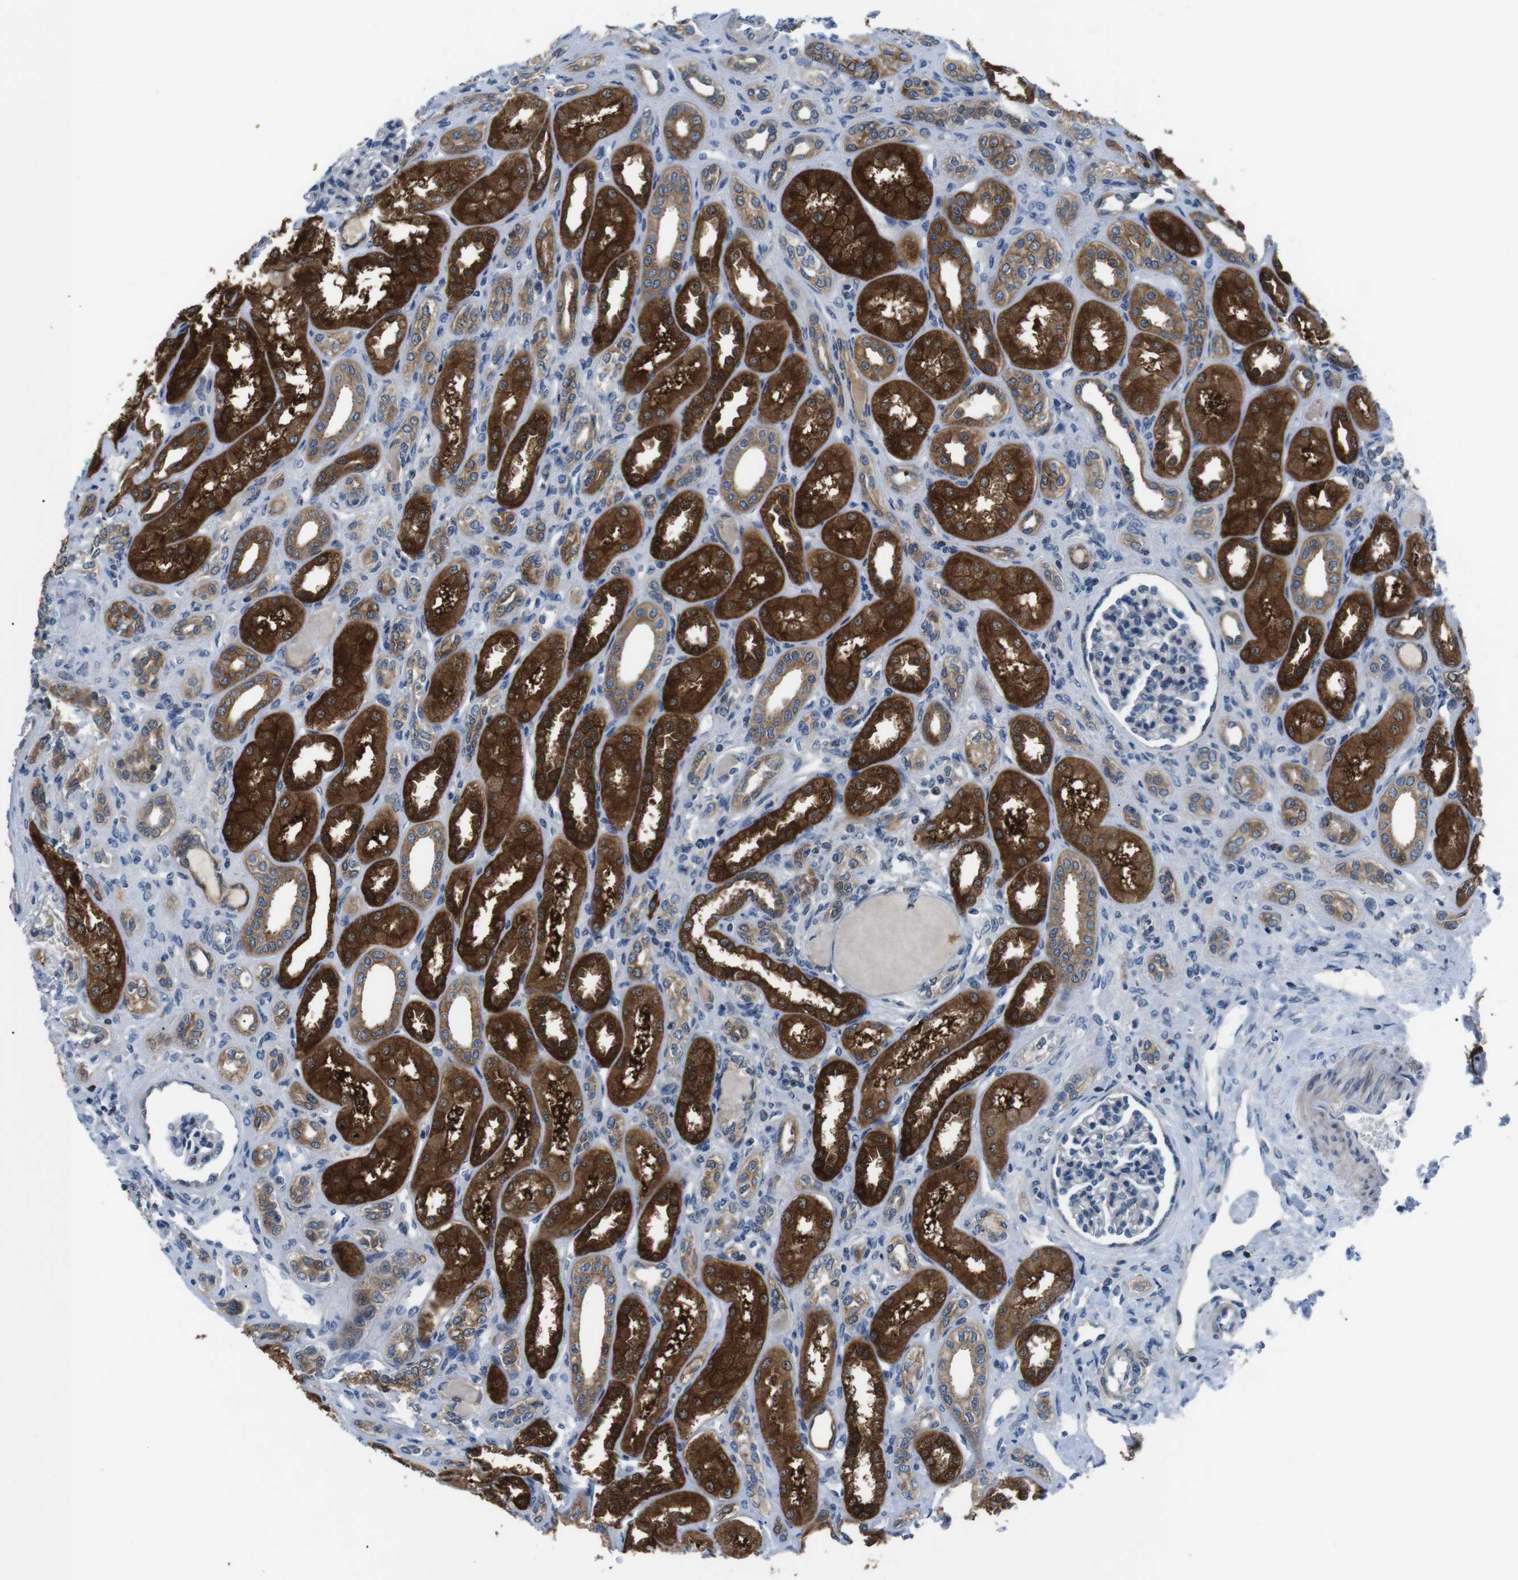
{"staining": {"intensity": "negative", "quantity": "none", "location": "none"}, "tissue": "kidney", "cell_type": "Cells in glomeruli", "image_type": "normal", "snomed": [{"axis": "morphology", "description": "Normal tissue, NOS"}, {"axis": "topography", "description": "Kidney"}], "caption": "This micrograph is of unremarkable kidney stained with IHC to label a protein in brown with the nuclei are counter-stained blue. There is no positivity in cells in glomeruli.", "gene": "JAK1", "patient": {"sex": "male", "age": 7}}